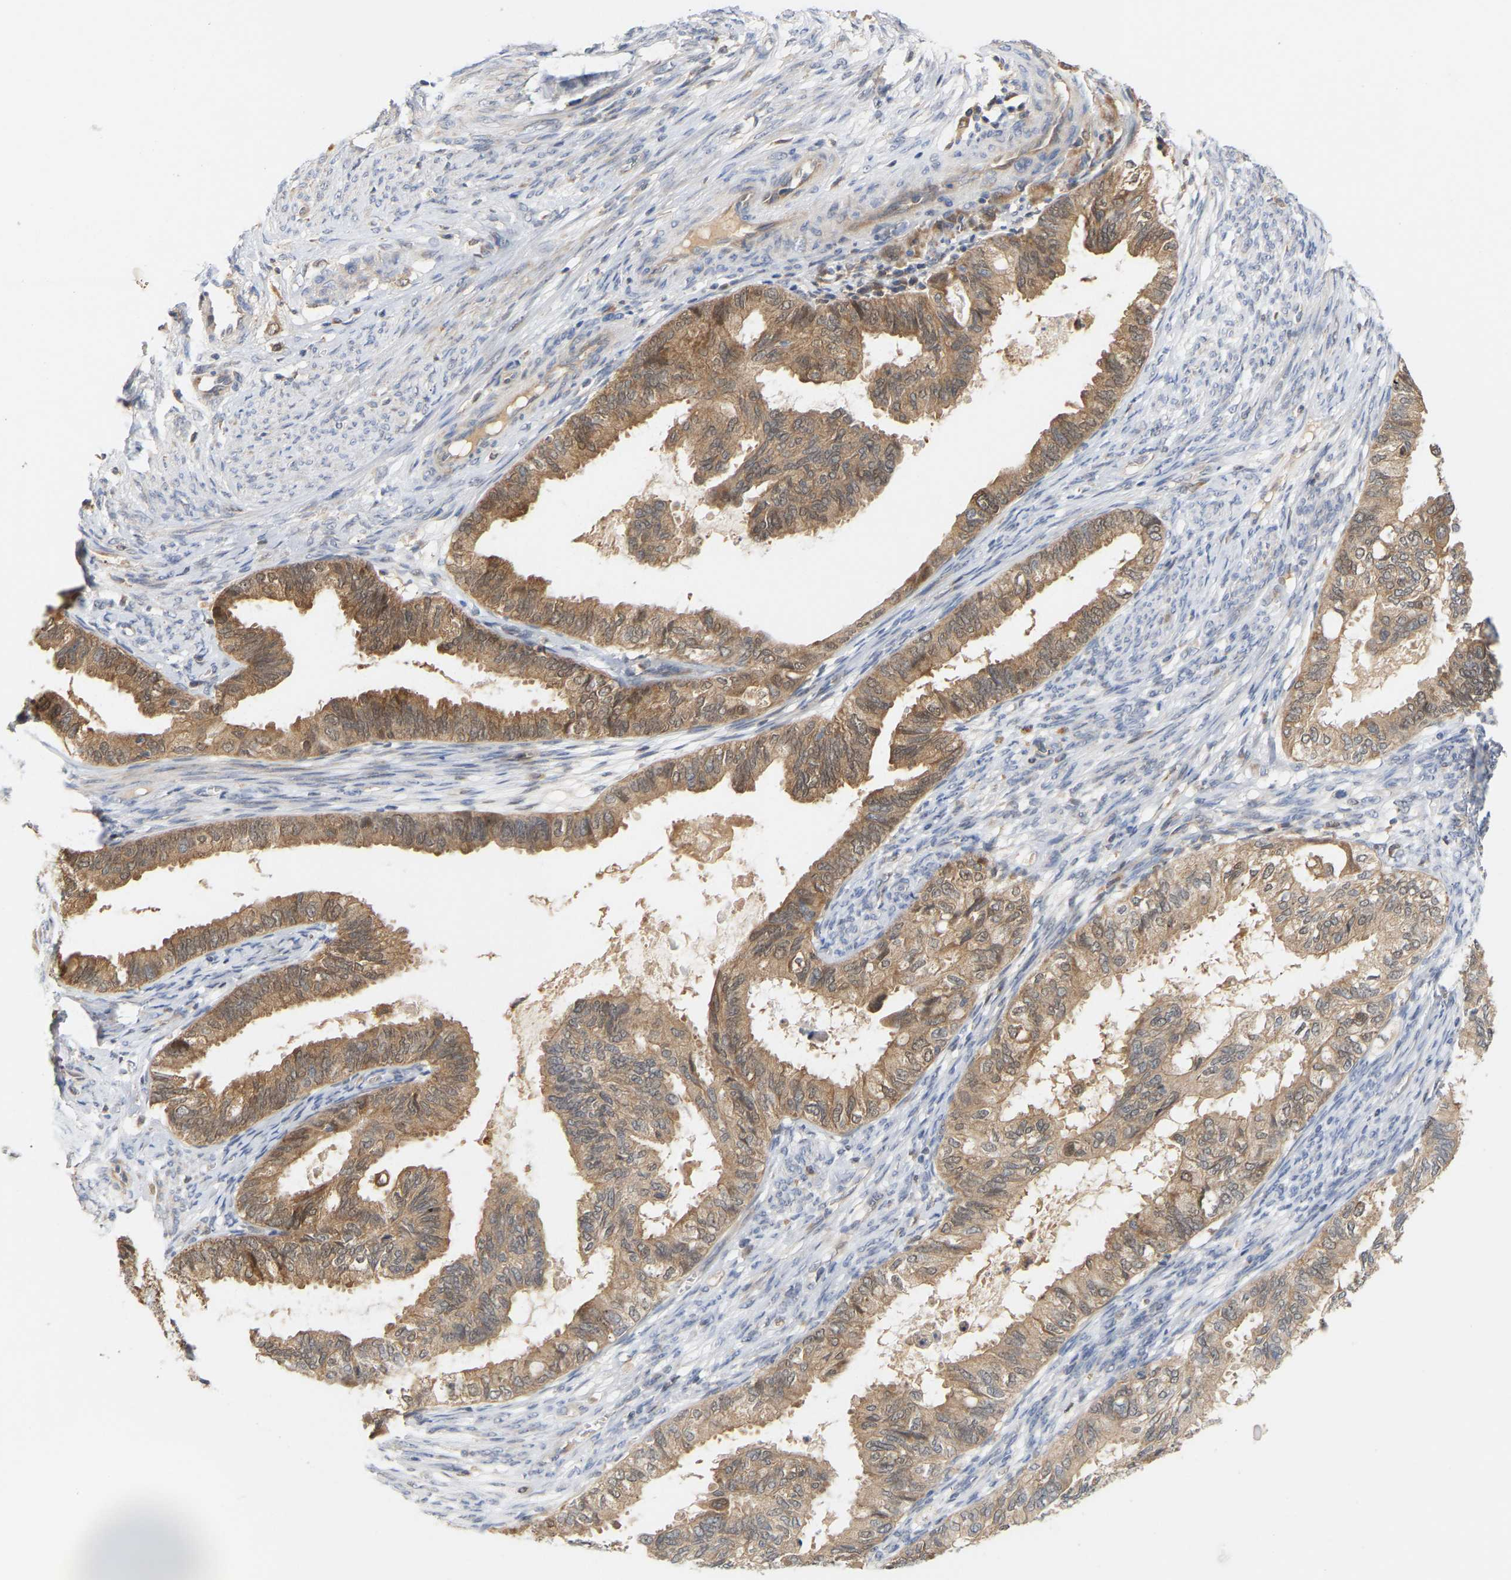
{"staining": {"intensity": "moderate", "quantity": ">75%", "location": "cytoplasmic/membranous"}, "tissue": "cervical cancer", "cell_type": "Tumor cells", "image_type": "cancer", "snomed": [{"axis": "morphology", "description": "Normal tissue, NOS"}, {"axis": "morphology", "description": "Adenocarcinoma, NOS"}, {"axis": "topography", "description": "Cervix"}, {"axis": "topography", "description": "Endometrium"}], "caption": "Immunohistochemical staining of cervical cancer (adenocarcinoma) reveals moderate cytoplasmic/membranous protein positivity in approximately >75% of tumor cells.", "gene": "TPMT", "patient": {"sex": "female", "age": 86}}